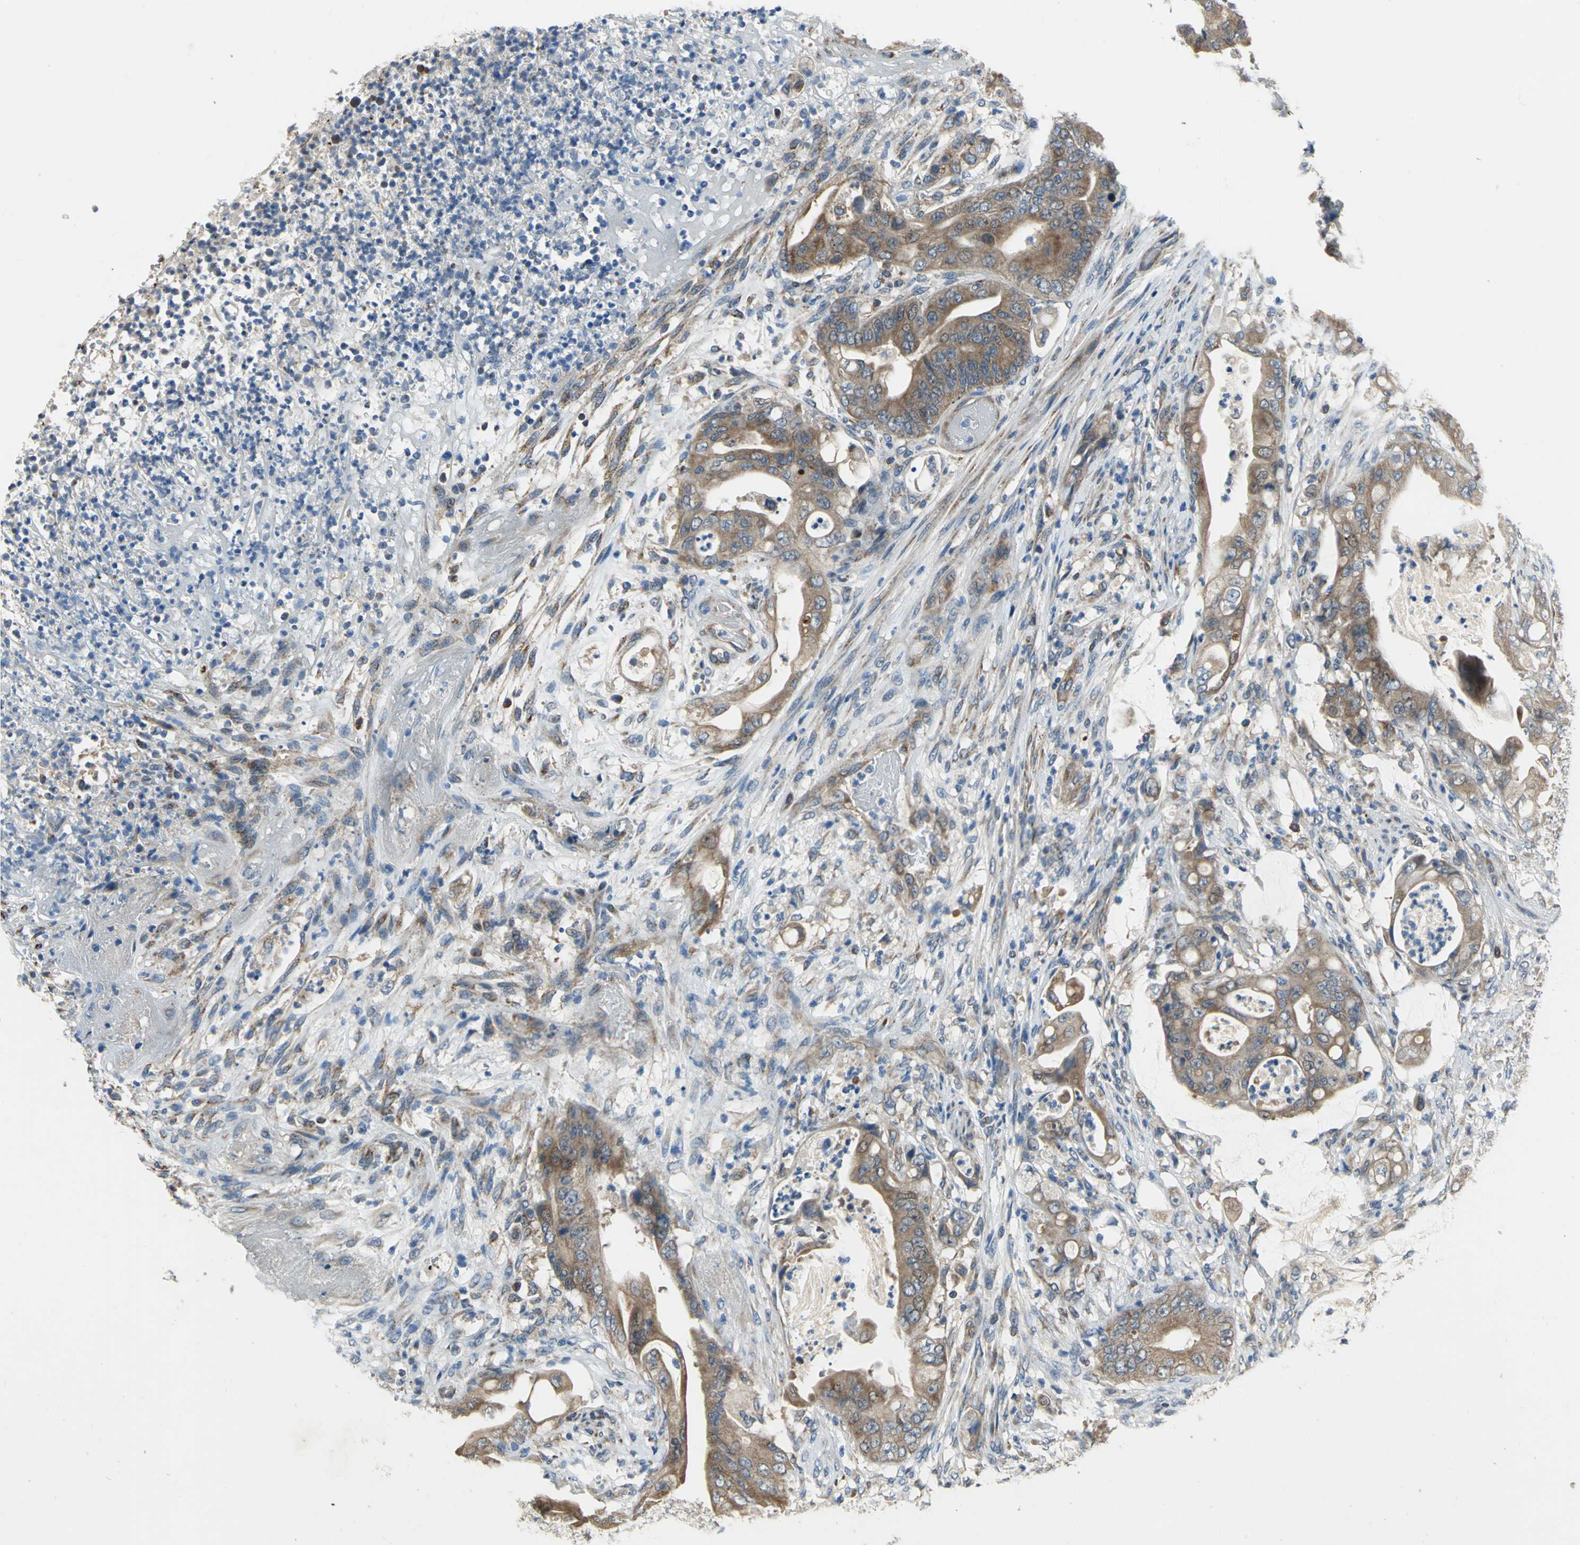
{"staining": {"intensity": "moderate", "quantity": ">75%", "location": "cytoplasmic/membranous"}, "tissue": "stomach cancer", "cell_type": "Tumor cells", "image_type": "cancer", "snomed": [{"axis": "morphology", "description": "Adenocarcinoma, NOS"}, {"axis": "topography", "description": "Stomach"}], "caption": "Protein staining of stomach adenocarcinoma tissue displays moderate cytoplasmic/membranous positivity in approximately >75% of tumor cells.", "gene": "TRAK1", "patient": {"sex": "female", "age": 73}}